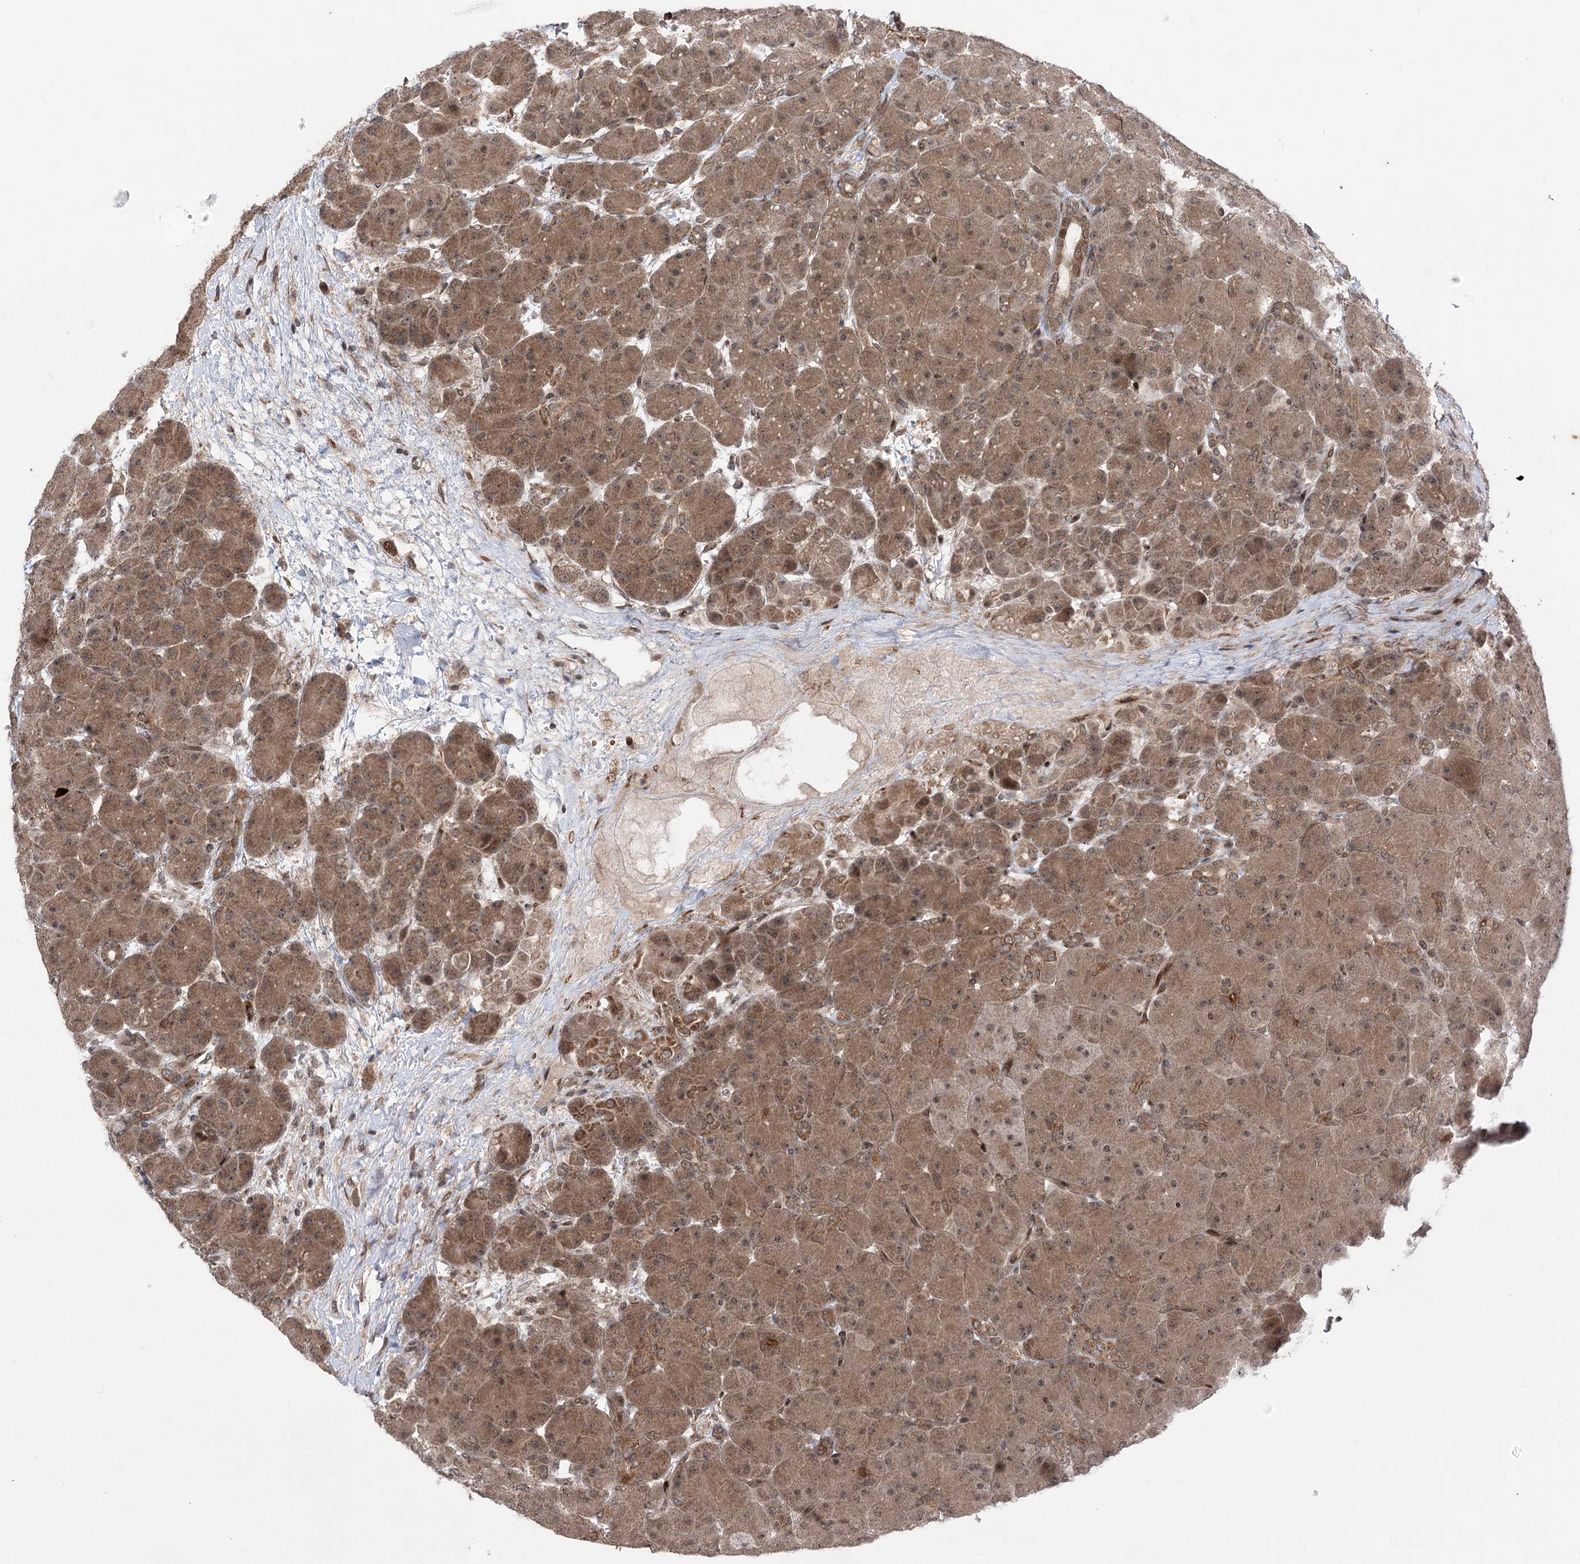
{"staining": {"intensity": "moderate", "quantity": ">75%", "location": "cytoplasmic/membranous,nuclear"}, "tissue": "pancreas", "cell_type": "Exocrine glandular cells", "image_type": "normal", "snomed": [{"axis": "morphology", "description": "Normal tissue, NOS"}, {"axis": "topography", "description": "Pancreas"}], "caption": "High-magnification brightfield microscopy of normal pancreas stained with DAB (brown) and counterstained with hematoxylin (blue). exocrine glandular cells exhibit moderate cytoplasmic/membranous,nuclear expression is identified in about>75% of cells.", "gene": "TENM2", "patient": {"sex": "male", "age": 66}}